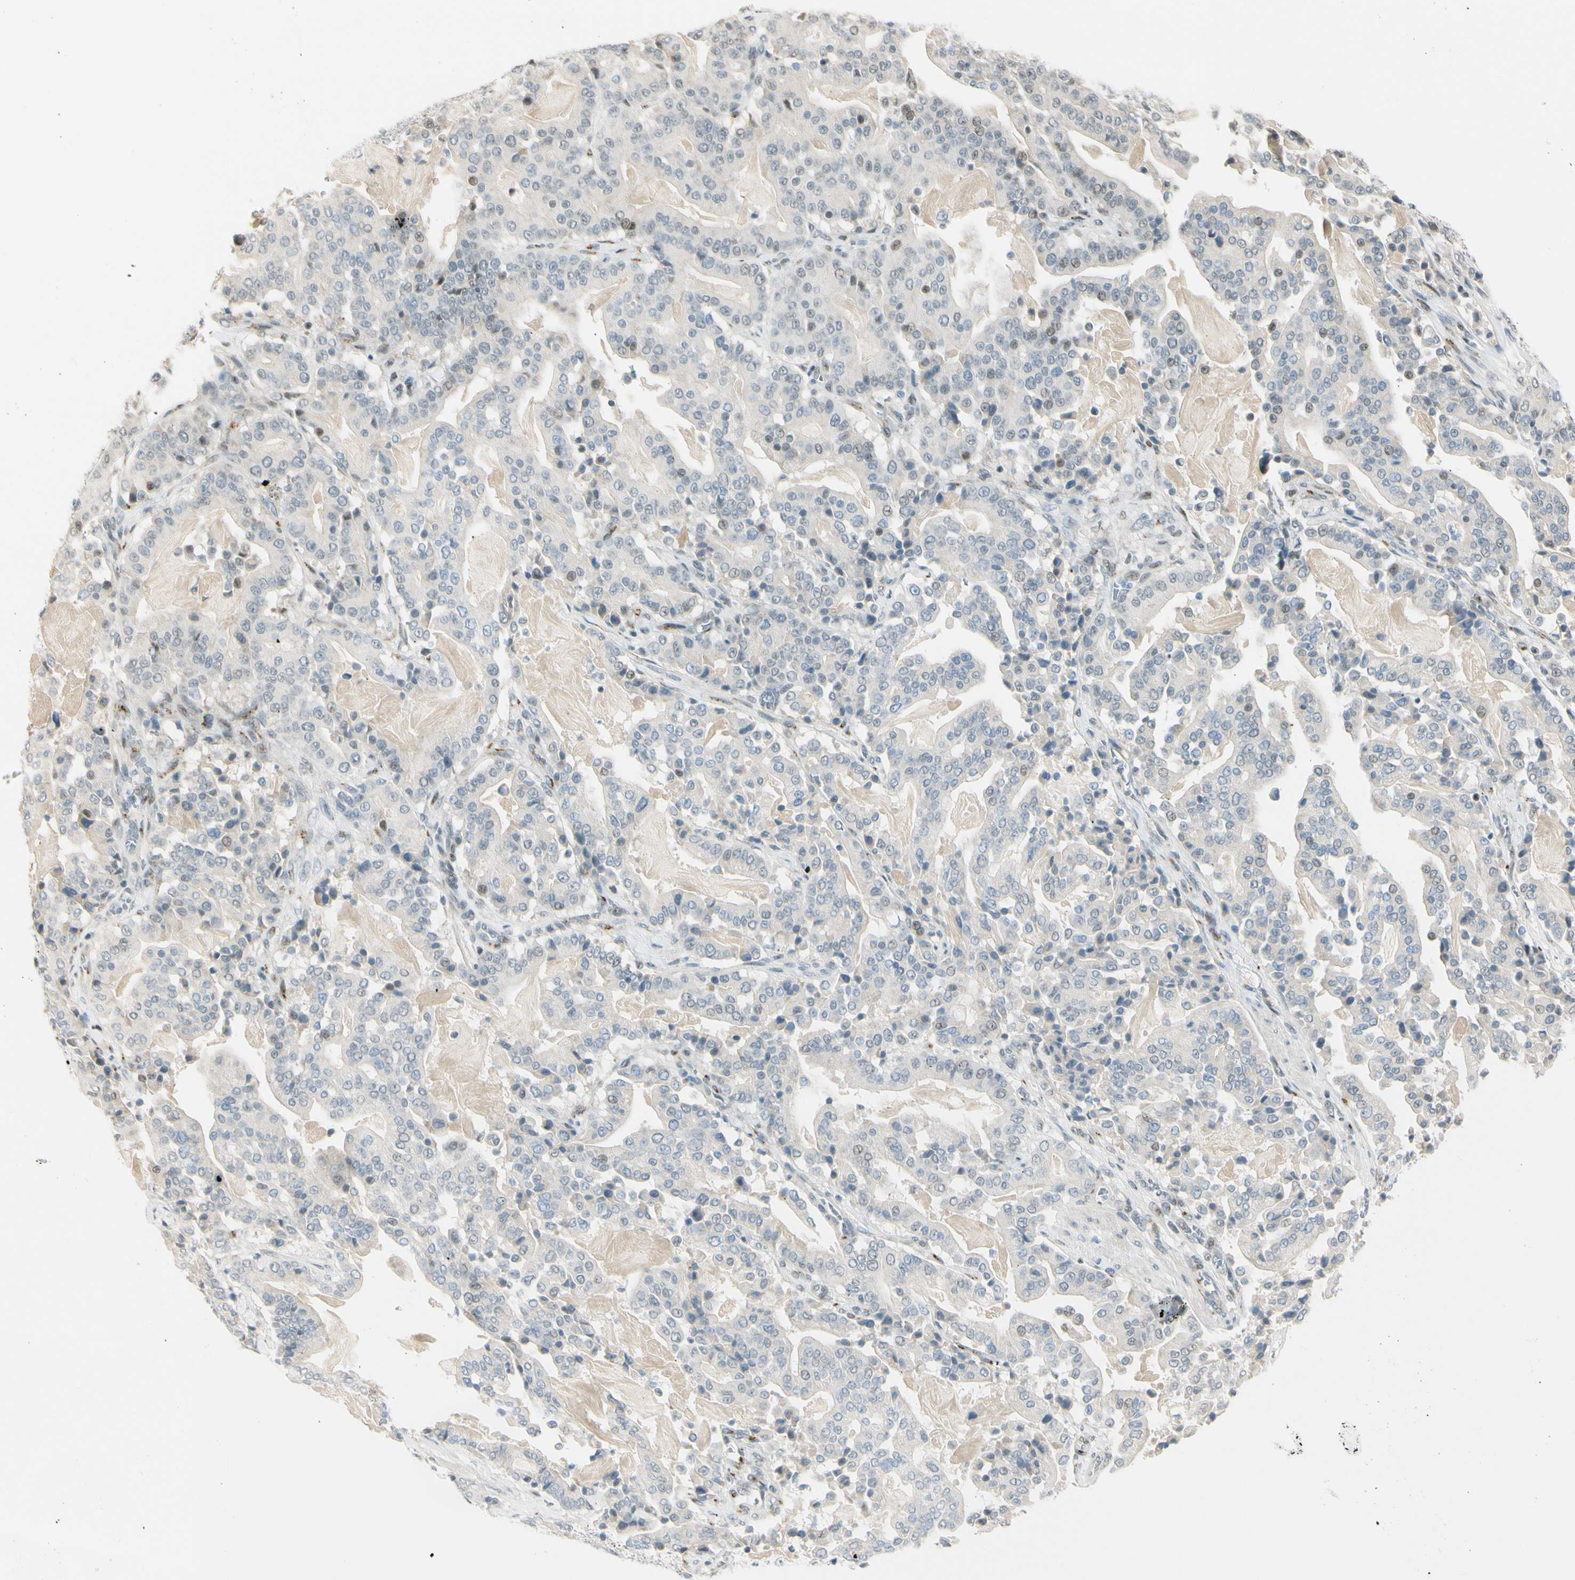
{"staining": {"intensity": "weak", "quantity": "<25%", "location": "nuclear"}, "tissue": "pancreatic cancer", "cell_type": "Tumor cells", "image_type": "cancer", "snomed": [{"axis": "morphology", "description": "Adenocarcinoma, NOS"}, {"axis": "topography", "description": "Pancreas"}], "caption": "This is an immunohistochemistry histopathology image of human pancreatic adenocarcinoma. There is no positivity in tumor cells.", "gene": "B4GALNT1", "patient": {"sex": "male", "age": 63}}